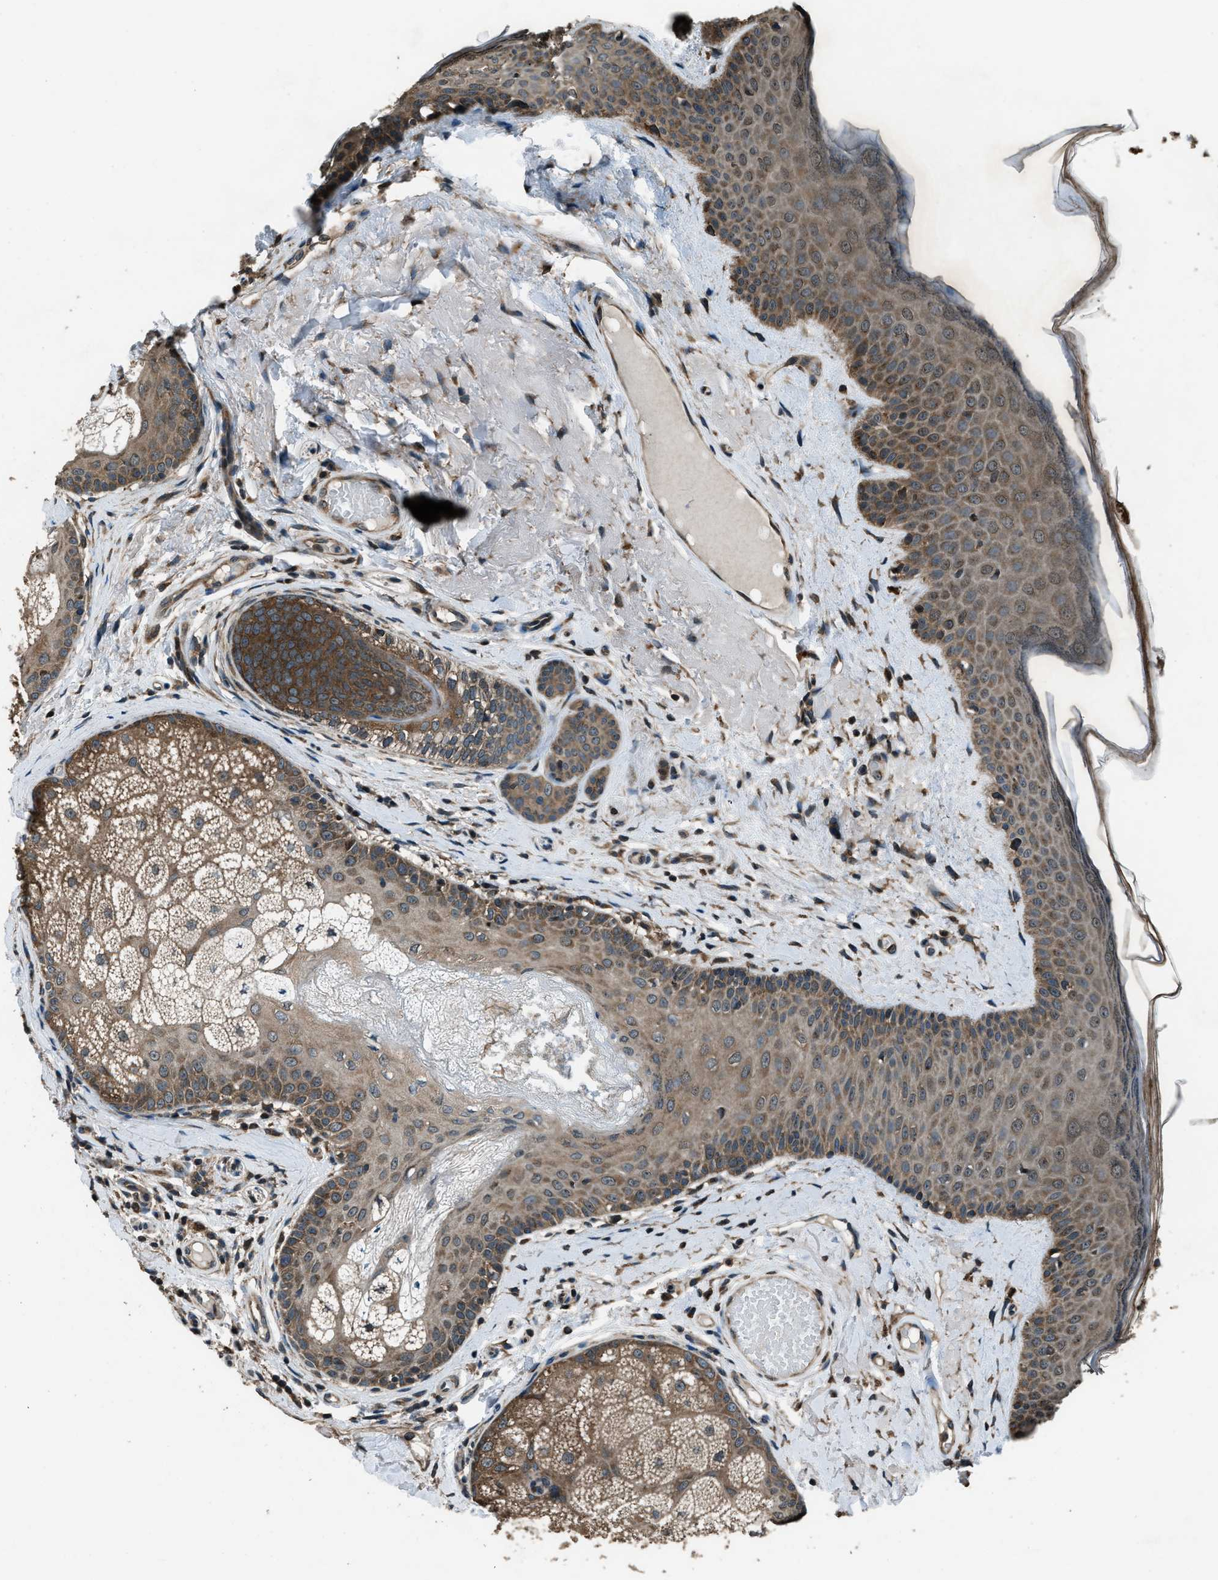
{"staining": {"intensity": "moderate", "quantity": "25%-75%", "location": "cytoplasmic/membranous"}, "tissue": "oral mucosa", "cell_type": "Squamous epithelial cells", "image_type": "normal", "snomed": [{"axis": "morphology", "description": "Normal tissue, NOS"}, {"axis": "topography", "description": "Skin"}, {"axis": "topography", "description": "Oral tissue"}], "caption": "Immunohistochemical staining of benign human oral mucosa reveals moderate cytoplasmic/membranous protein expression in approximately 25%-75% of squamous epithelial cells. The protein of interest is stained brown, and the nuclei are stained in blue (DAB IHC with brightfield microscopy, high magnification).", "gene": "TRIM4", "patient": {"sex": "male", "age": 84}}